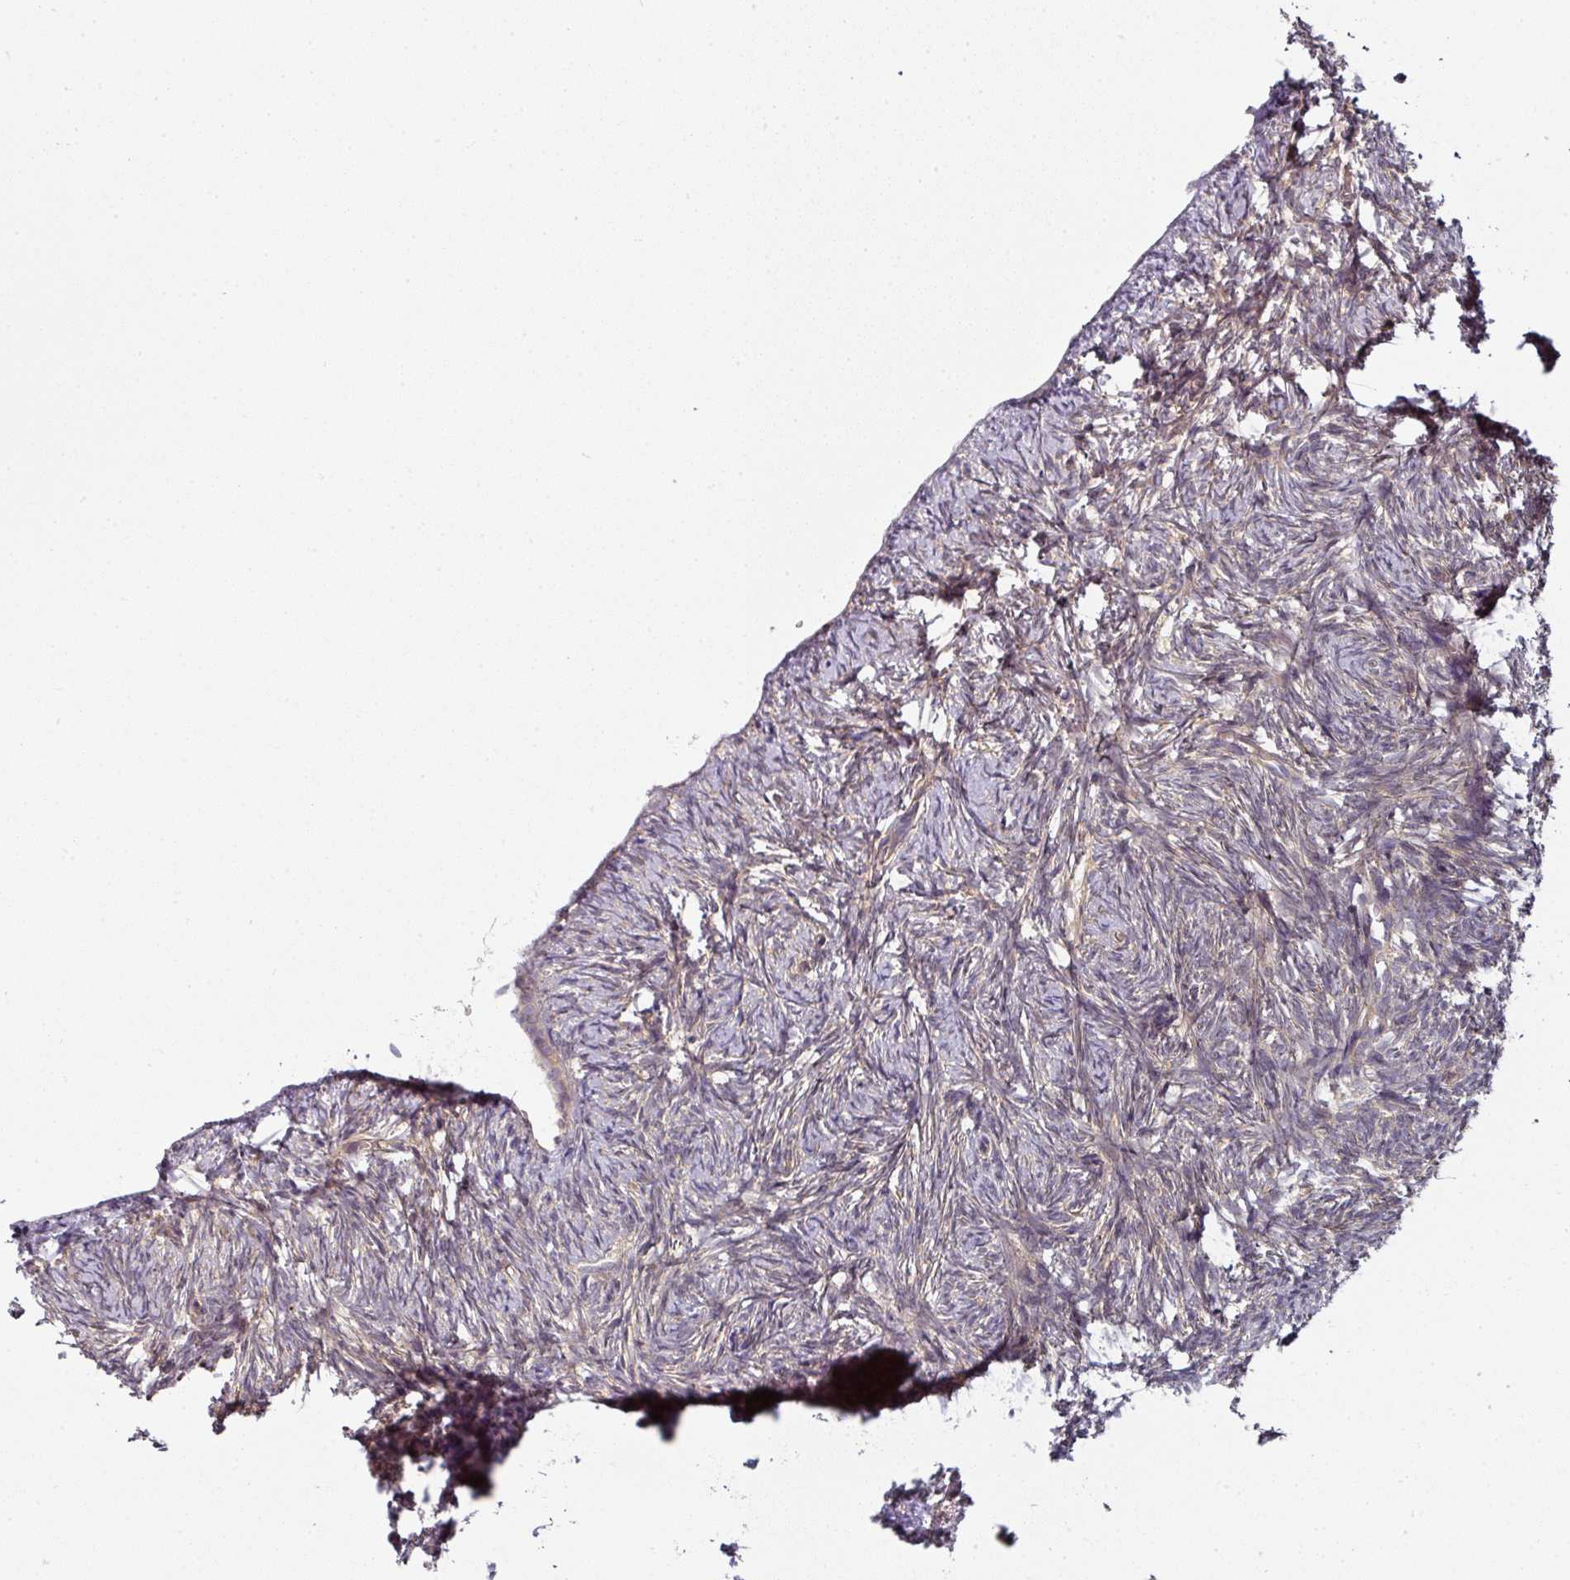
{"staining": {"intensity": "weak", "quantity": "<25%", "location": "cytoplasmic/membranous"}, "tissue": "ovary", "cell_type": "Ovarian stroma cells", "image_type": "normal", "snomed": [{"axis": "morphology", "description": "Normal tissue, NOS"}, {"axis": "topography", "description": "Ovary"}], "caption": "The IHC image has no significant positivity in ovarian stroma cells of ovary.", "gene": "MAP2K2", "patient": {"sex": "female", "age": 51}}